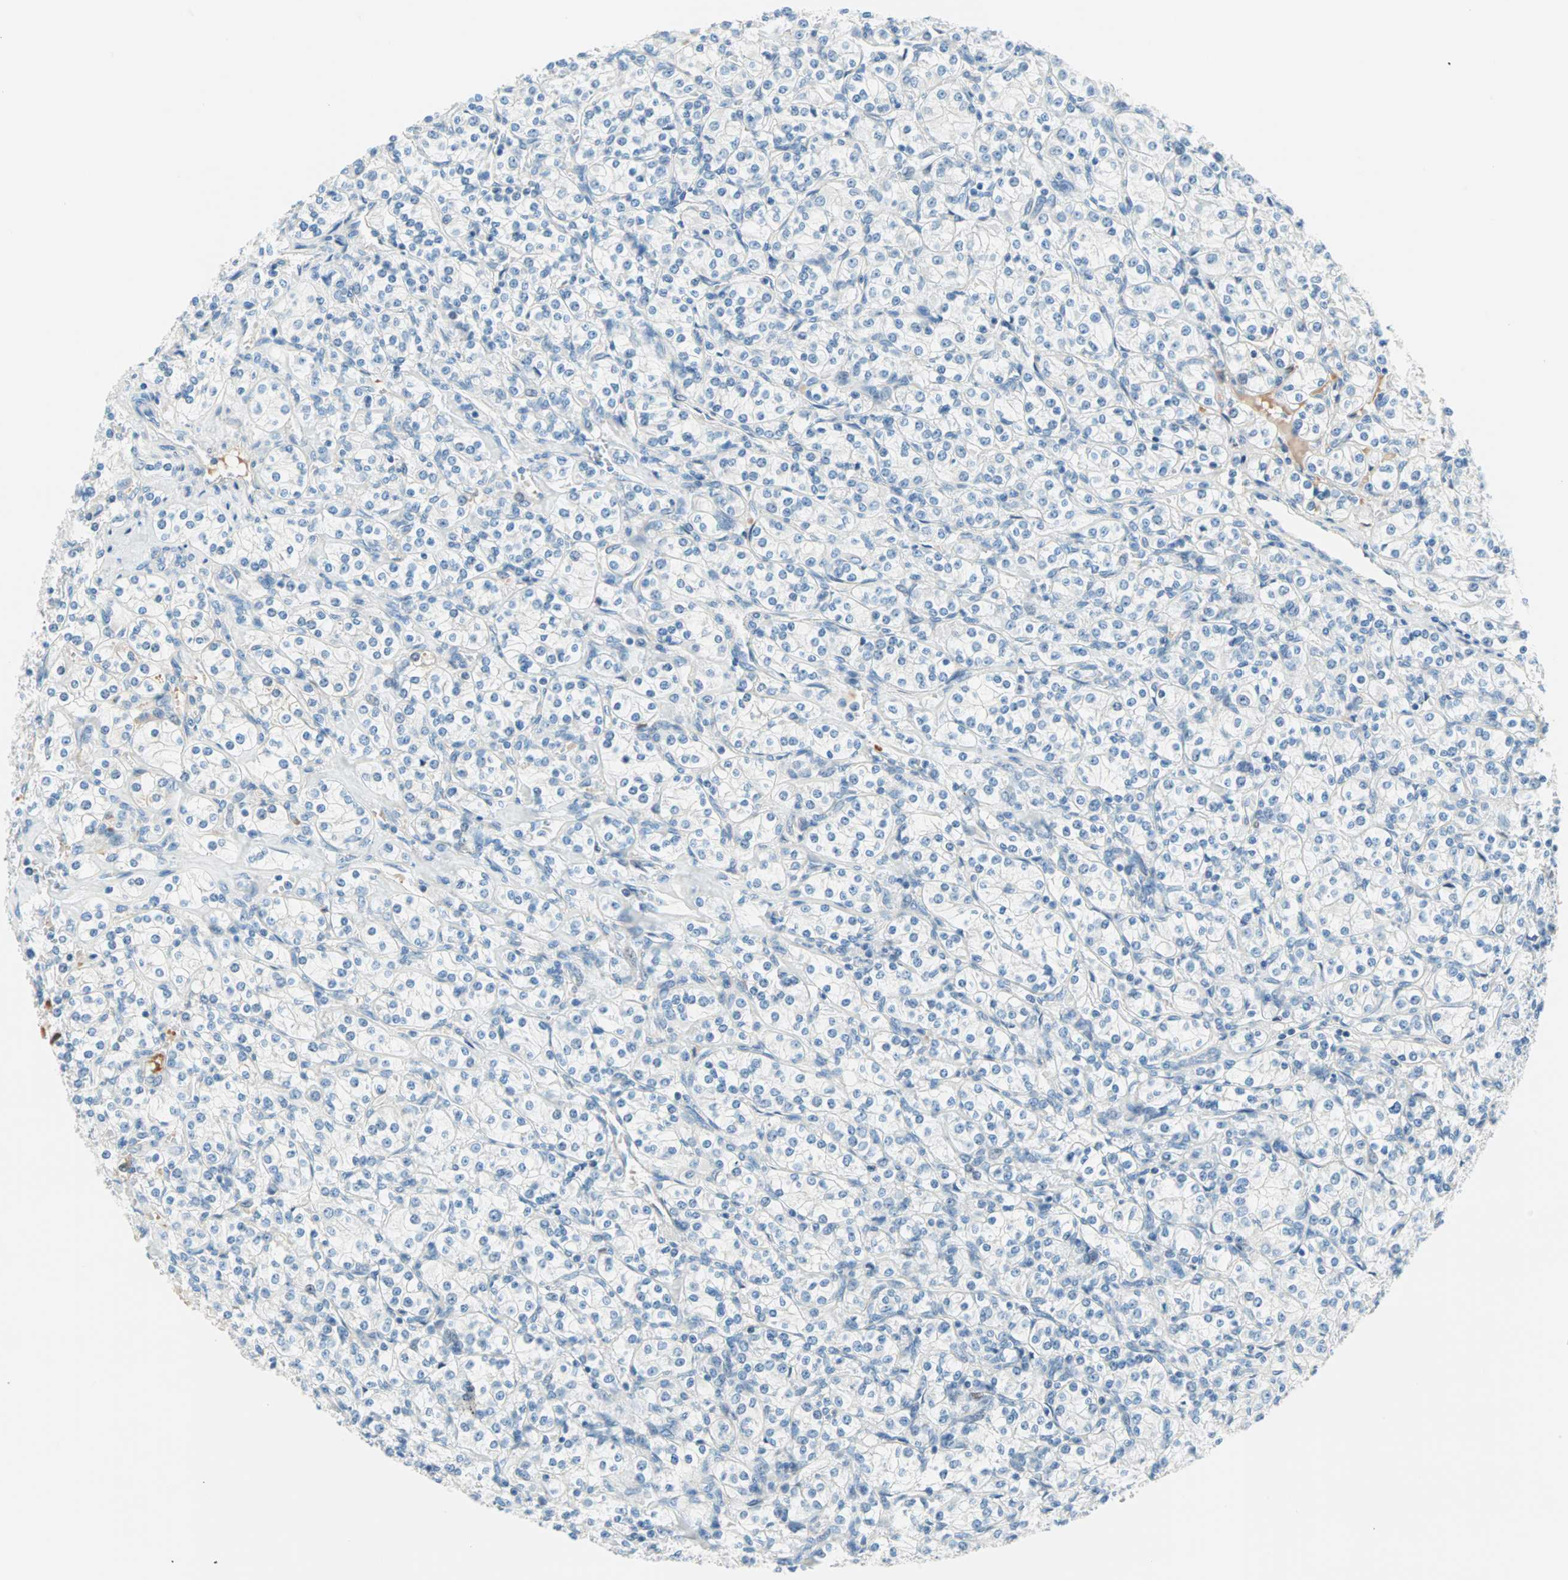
{"staining": {"intensity": "negative", "quantity": "none", "location": "none"}, "tissue": "renal cancer", "cell_type": "Tumor cells", "image_type": "cancer", "snomed": [{"axis": "morphology", "description": "Adenocarcinoma, NOS"}, {"axis": "topography", "description": "Kidney"}], "caption": "High magnification brightfield microscopy of renal adenocarcinoma stained with DAB (brown) and counterstained with hematoxylin (blue): tumor cells show no significant positivity. (Stains: DAB immunohistochemistry (IHC) with hematoxylin counter stain, Microscopy: brightfield microscopy at high magnification).", "gene": "TMEM163", "patient": {"sex": "male", "age": 77}}